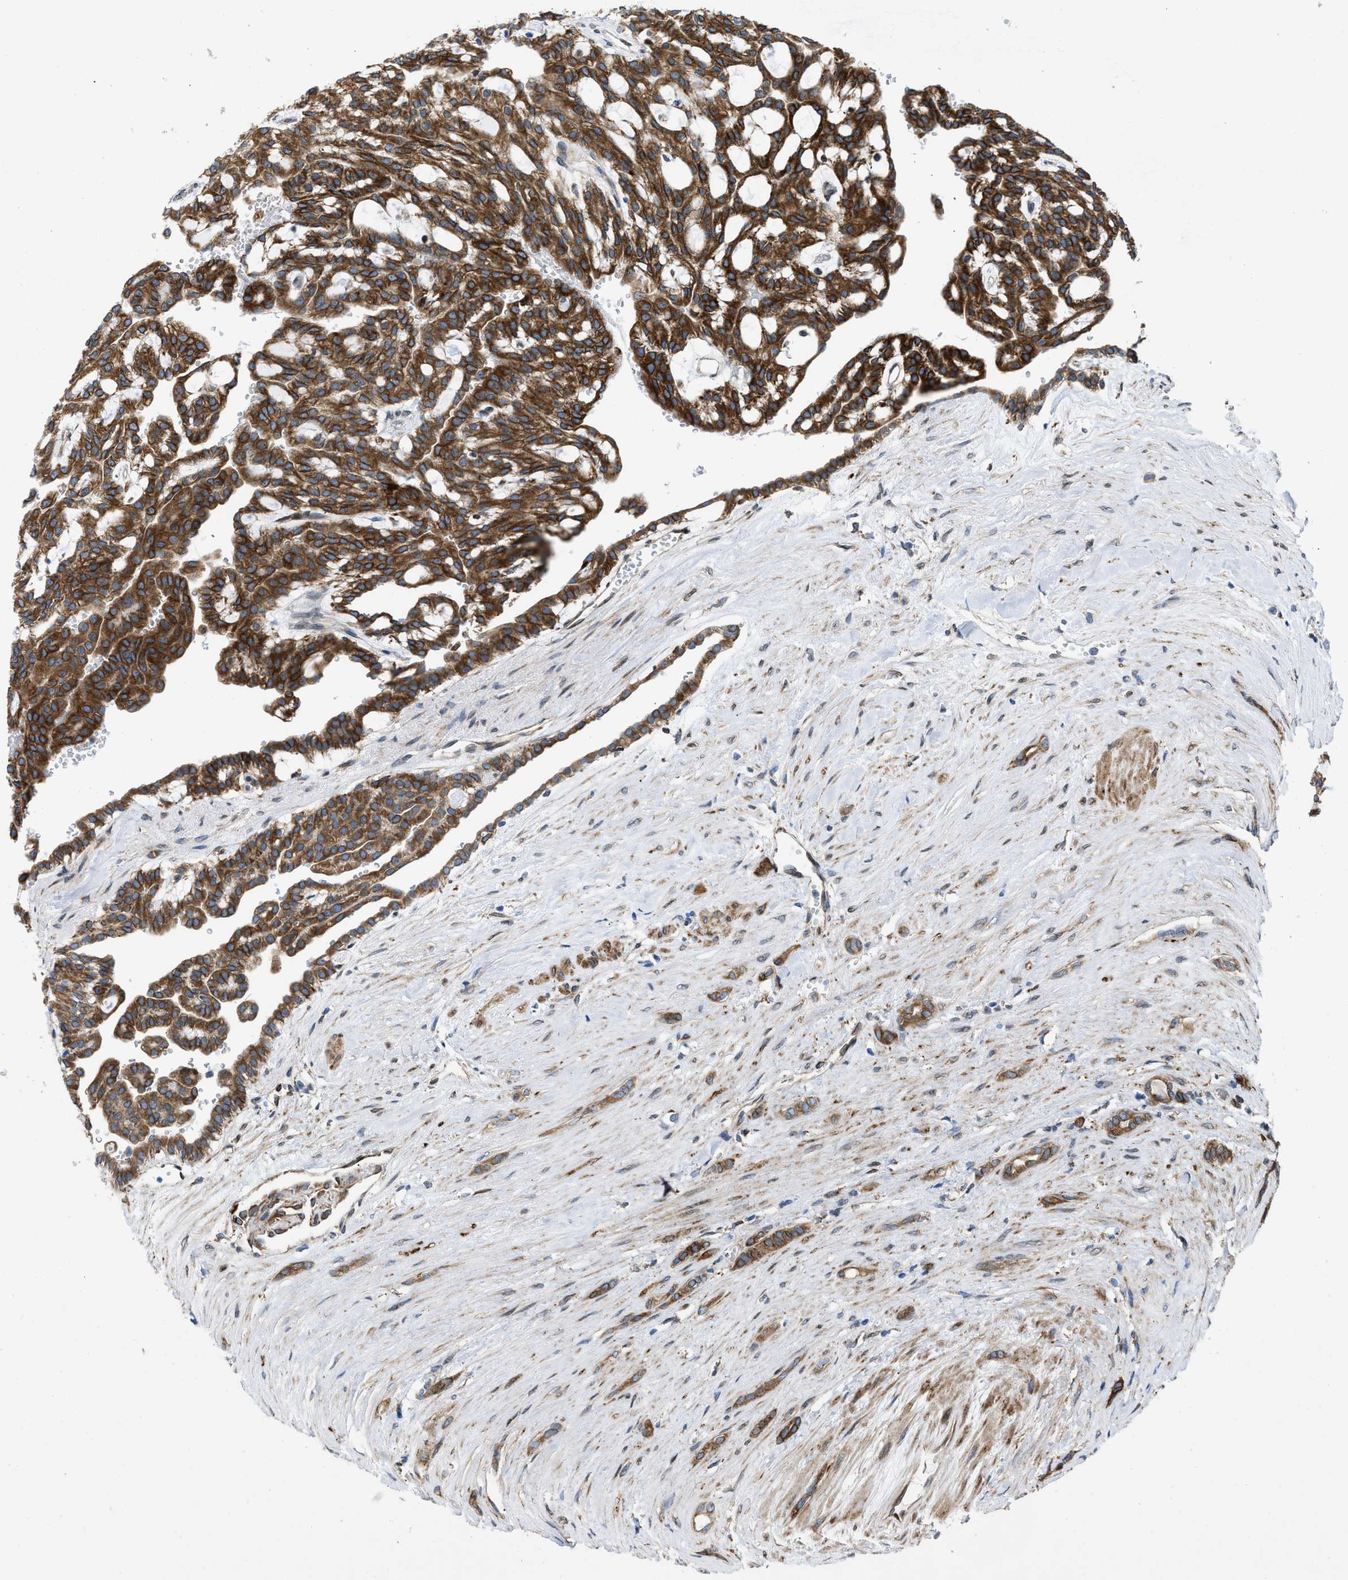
{"staining": {"intensity": "strong", "quantity": ">75%", "location": "cytoplasmic/membranous"}, "tissue": "renal cancer", "cell_type": "Tumor cells", "image_type": "cancer", "snomed": [{"axis": "morphology", "description": "Adenocarcinoma, NOS"}, {"axis": "topography", "description": "Kidney"}], "caption": "This image displays IHC staining of renal cancer, with high strong cytoplasmic/membranous positivity in about >75% of tumor cells.", "gene": "ERLIN2", "patient": {"sex": "male", "age": 63}}